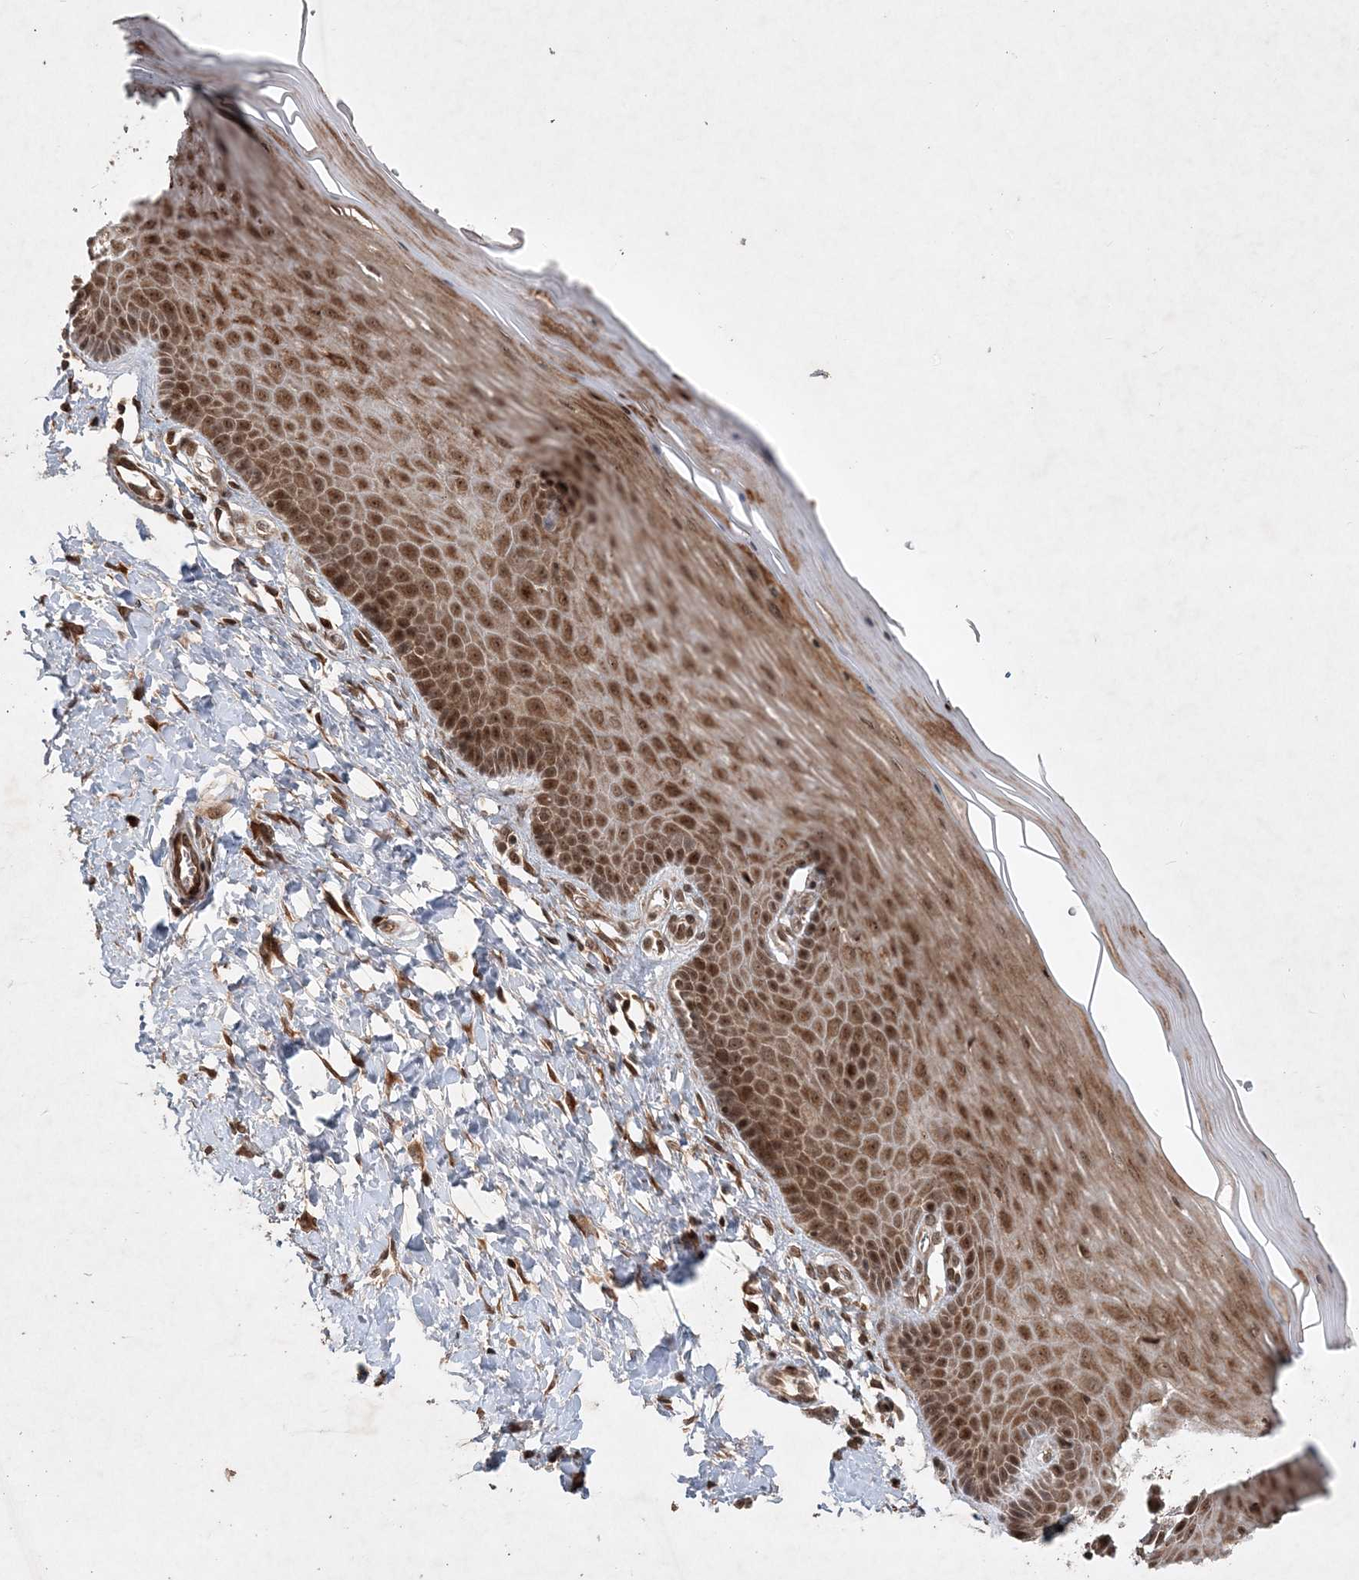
{"staining": {"intensity": "moderate", "quantity": ">75%", "location": "cytoplasmic/membranous,nuclear"}, "tissue": "cervix", "cell_type": "Glandular cells", "image_type": "normal", "snomed": [{"axis": "morphology", "description": "Normal tissue, NOS"}, {"axis": "topography", "description": "Cervix"}], "caption": "Protein expression analysis of benign cervix shows moderate cytoplasmic/membranous,nuclear positivity in approximately >75% of glandular cells.", "gene": "UBR3", "patient": {"sex": "female", "age": 55}}